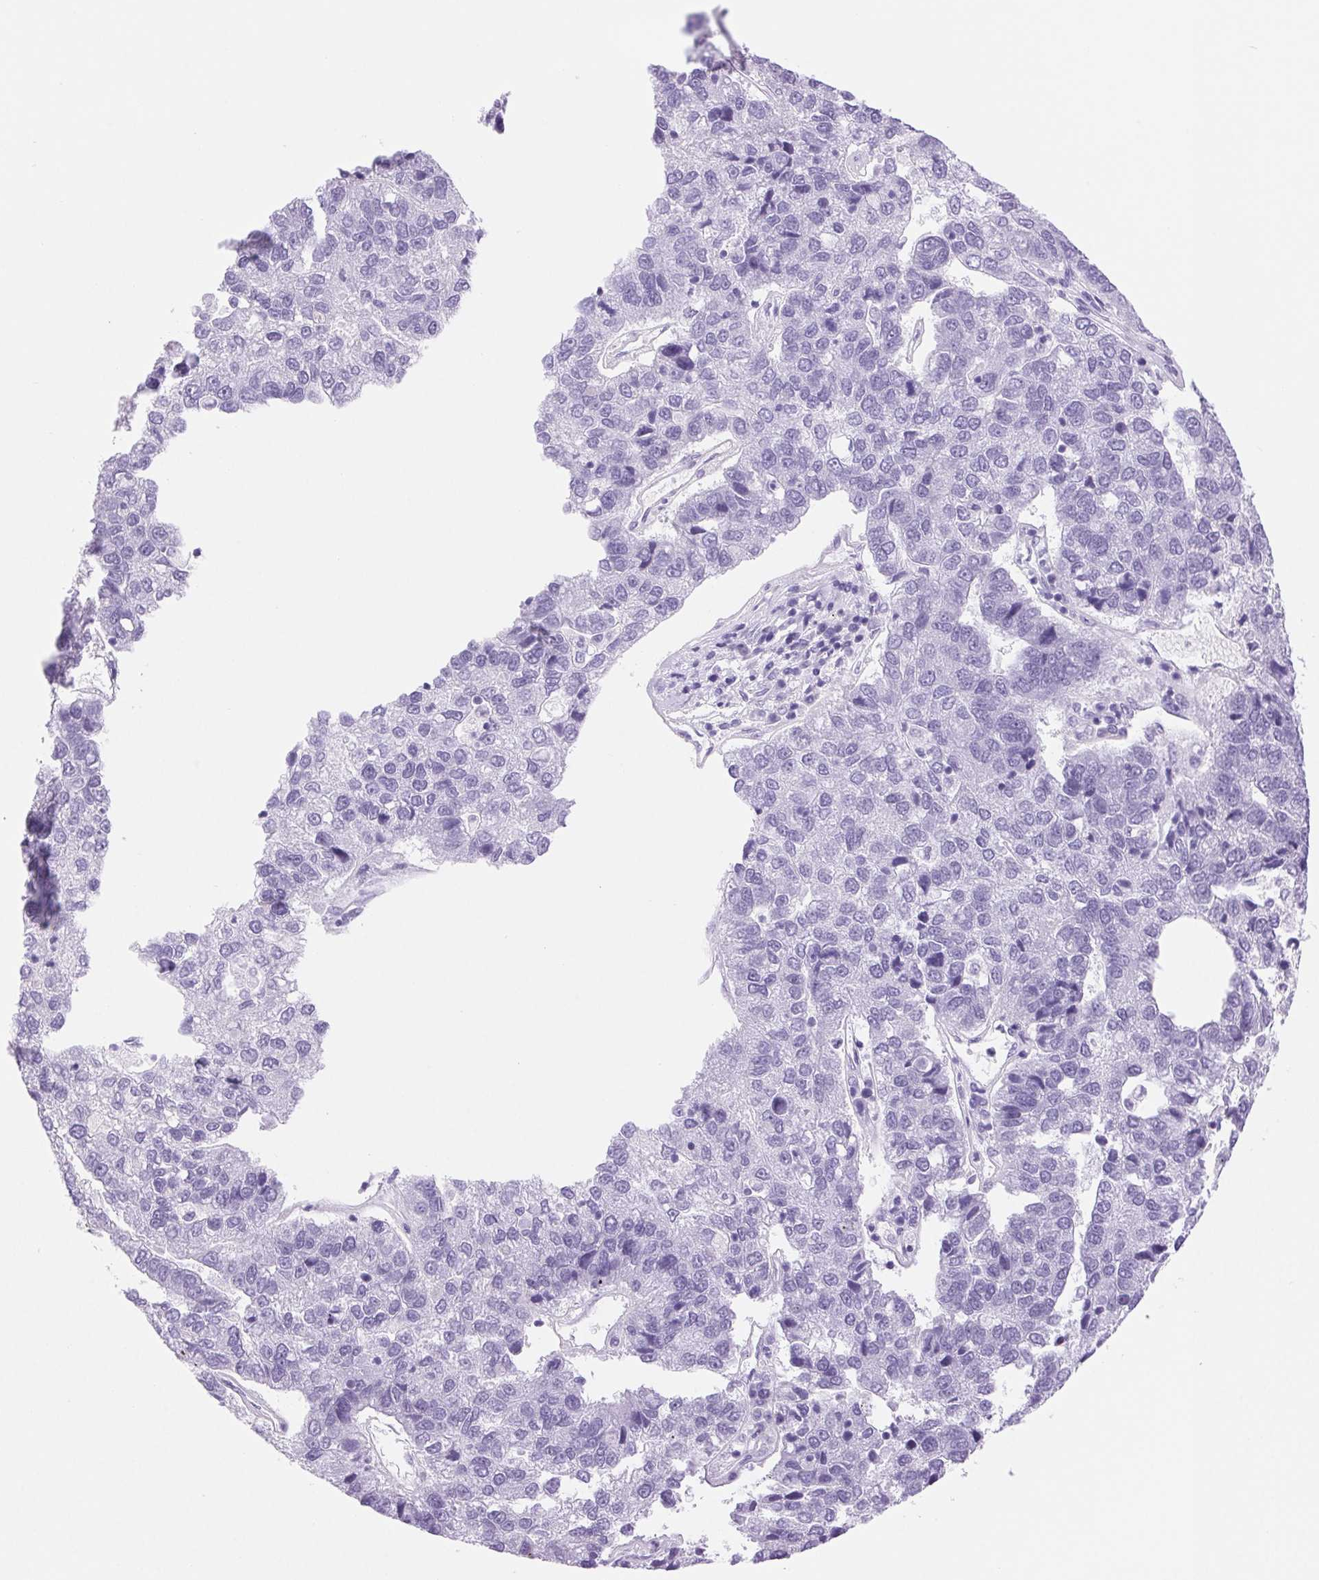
{"staining": {"intensity": "negative", "quantity": "none", "location": "none"}, "tissue": "pancreatic cancer", "cell_type": "Tumor cells", "image_type": "cancer", "snomed": [{"axis": "morphology", "description": "Adenocarcinoma, NOS"}, {"axis": "topography", "description": "Pancreas"}], "caption": "High power microscopy image of an immunohistochemistry photomicrograph of pancreatic cancer, revealing no significant expression in tumor cells. Nuclei are stained in blue.", "gene": "SERPINB3", "patient": {"sex": "female", "age": 61}}